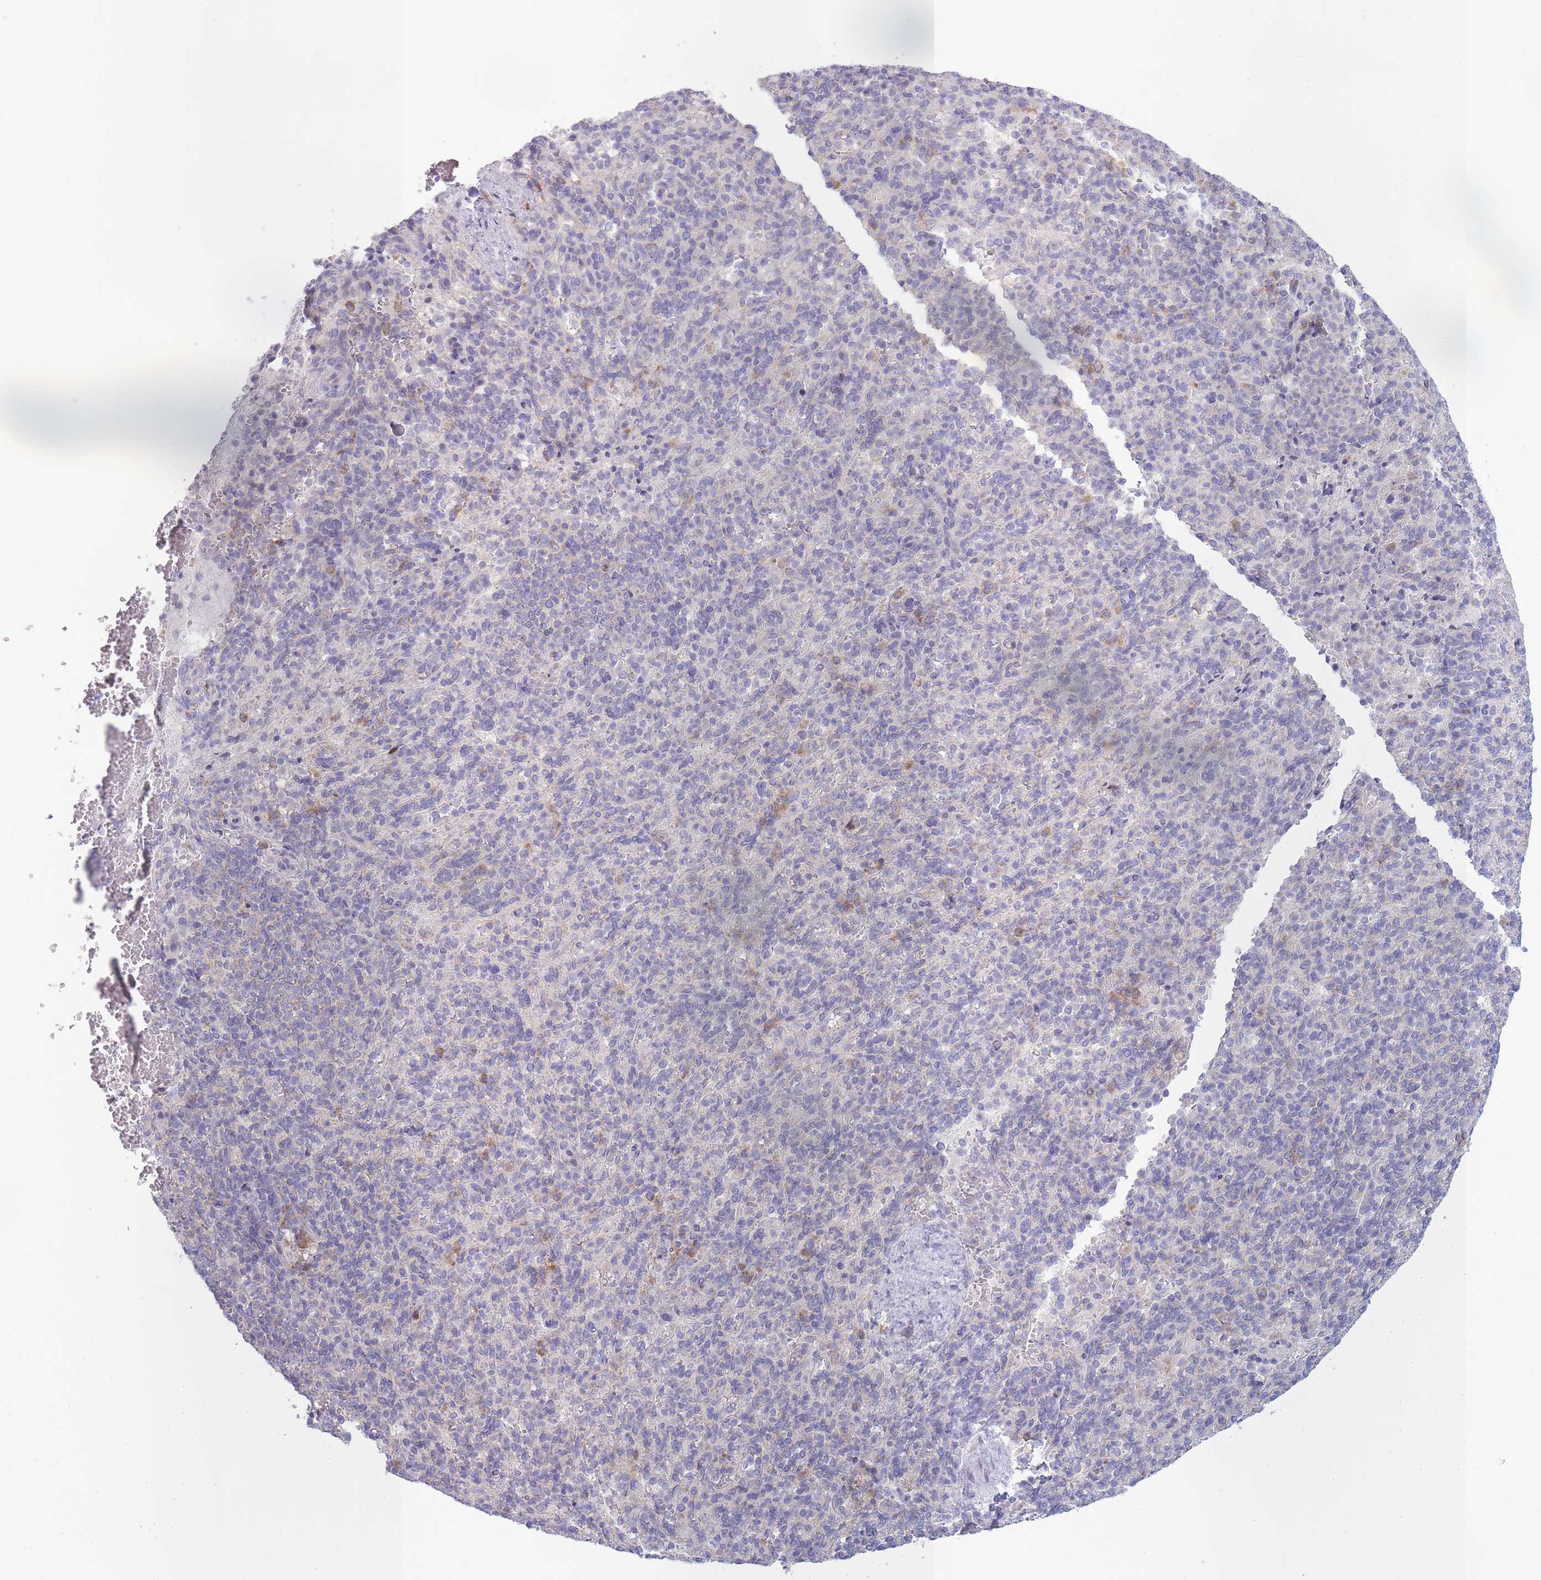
{"staining": {"intensity": "moderate", "quantity": "25%-75%", "location": "cytoplasmic/membranous"}, "tissue": "spleen", "cell_type": "Cells in red pulp", "image_type": "normal", "snomed": [{"axis": "morphology", "description": "Normal tissue, NOS"}, {"axis": "topography", "description": "Spleen"}], "caption": "An image showing moderate cytoplasmic/membranous staining in about 25%-75% of cells in red pulp in normal spleen, as visualized by brown immunohistochemical staining.", "gene": "OR5L1", "patient": {"sex": "female", "age": 74}}